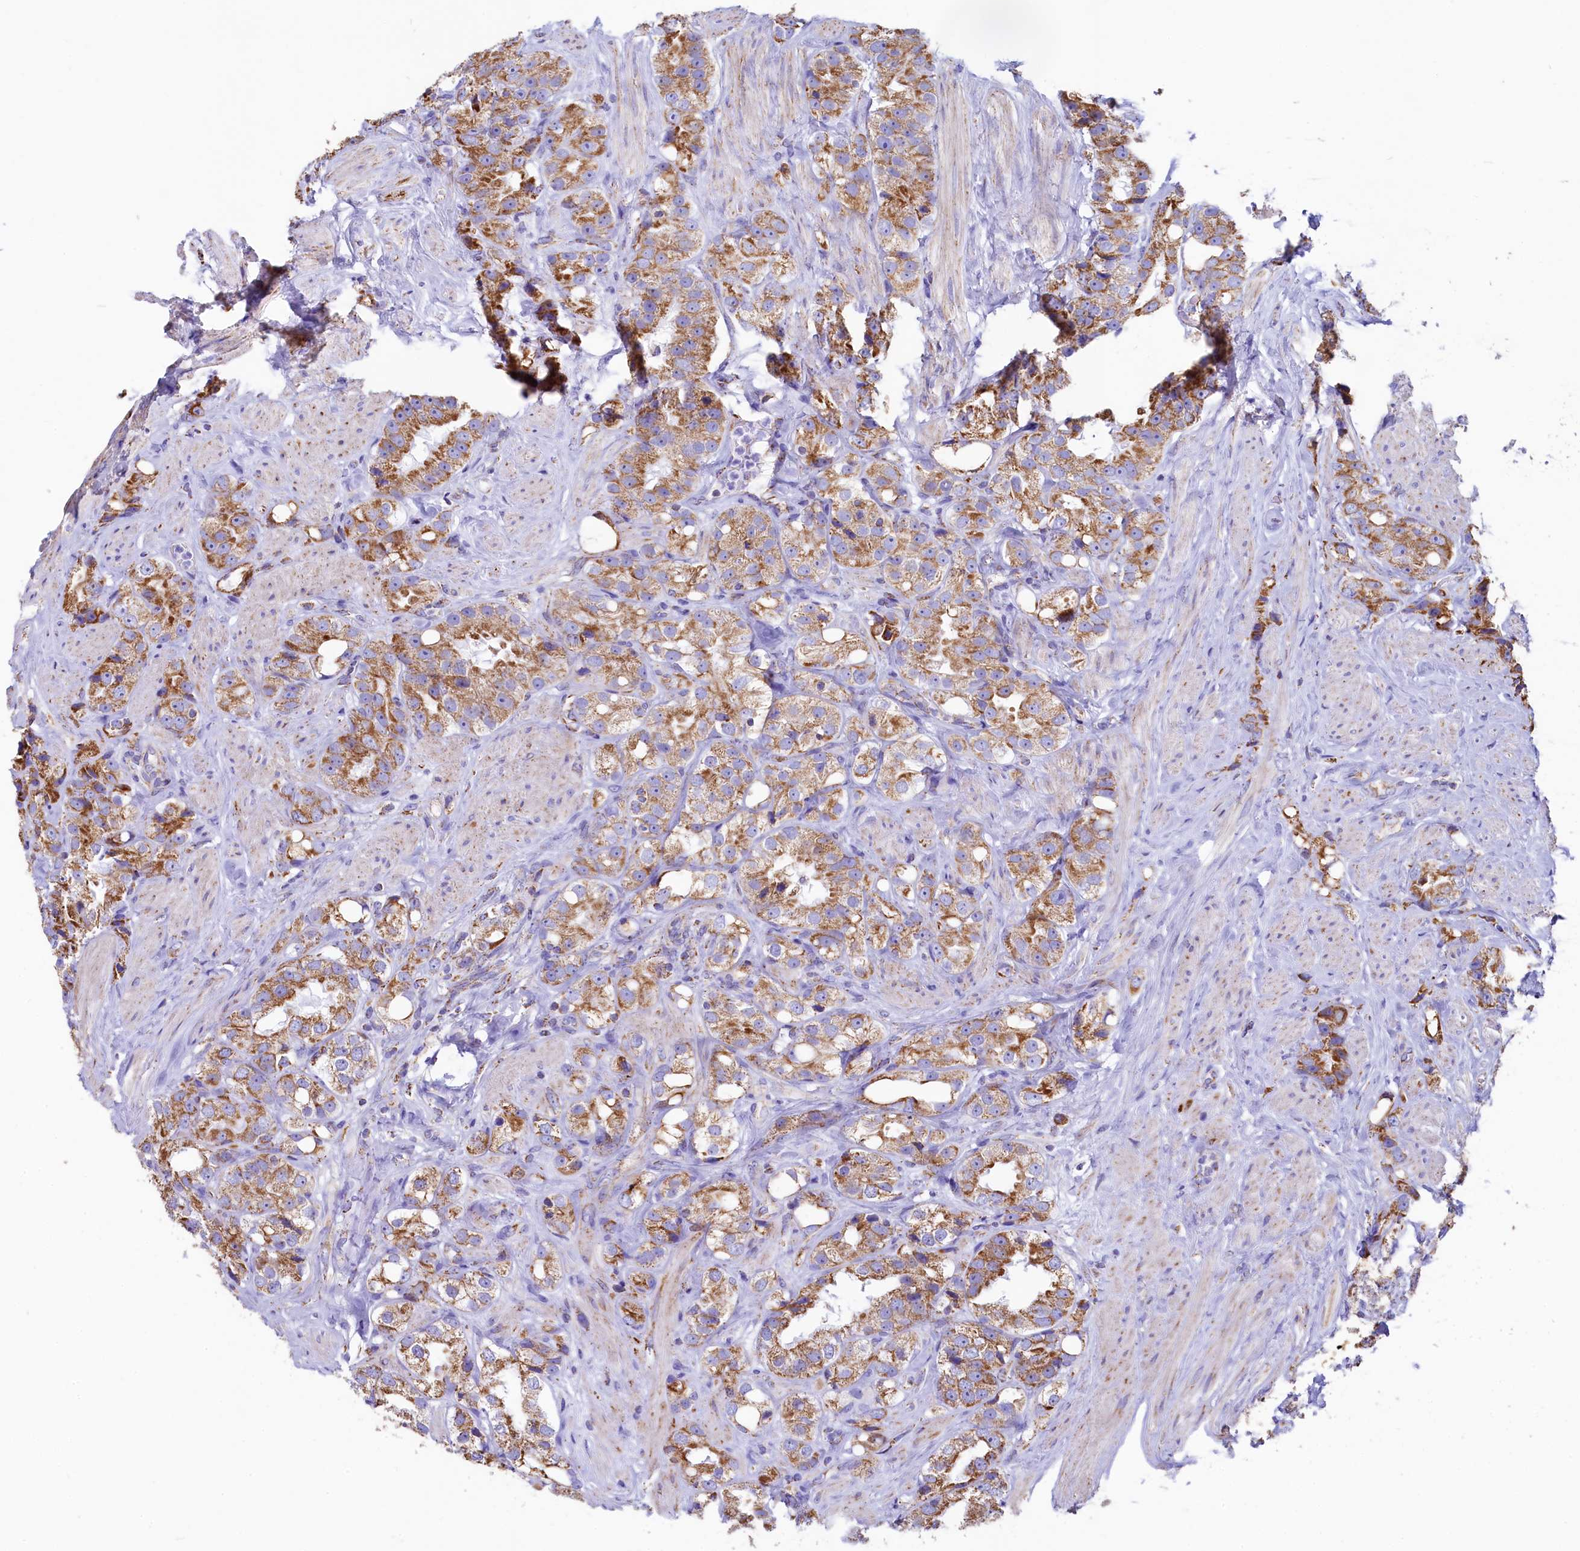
{"staining": {"intensity": "moderate", "quantity": ">75%", "location": "cytoplasmic/membranous"}, "tissue": "prostate cancer", "cell_type": "Tumor cells", "image_type": "cancer", "snomed": [{"axis": "morphology", "description": "Adenocarcinoma, NOS"}, {"axis": "topography", "description": "Prostate"}], "caption": "This image displays immunohistochemistry staining of prostate cancer (adenocarcinoma), with medium moderate cytoplasmic/membranous staining in about >75% of tumor cells.", "gene": "IDH3A", "patient": {"sex": "male", "age": 79}}